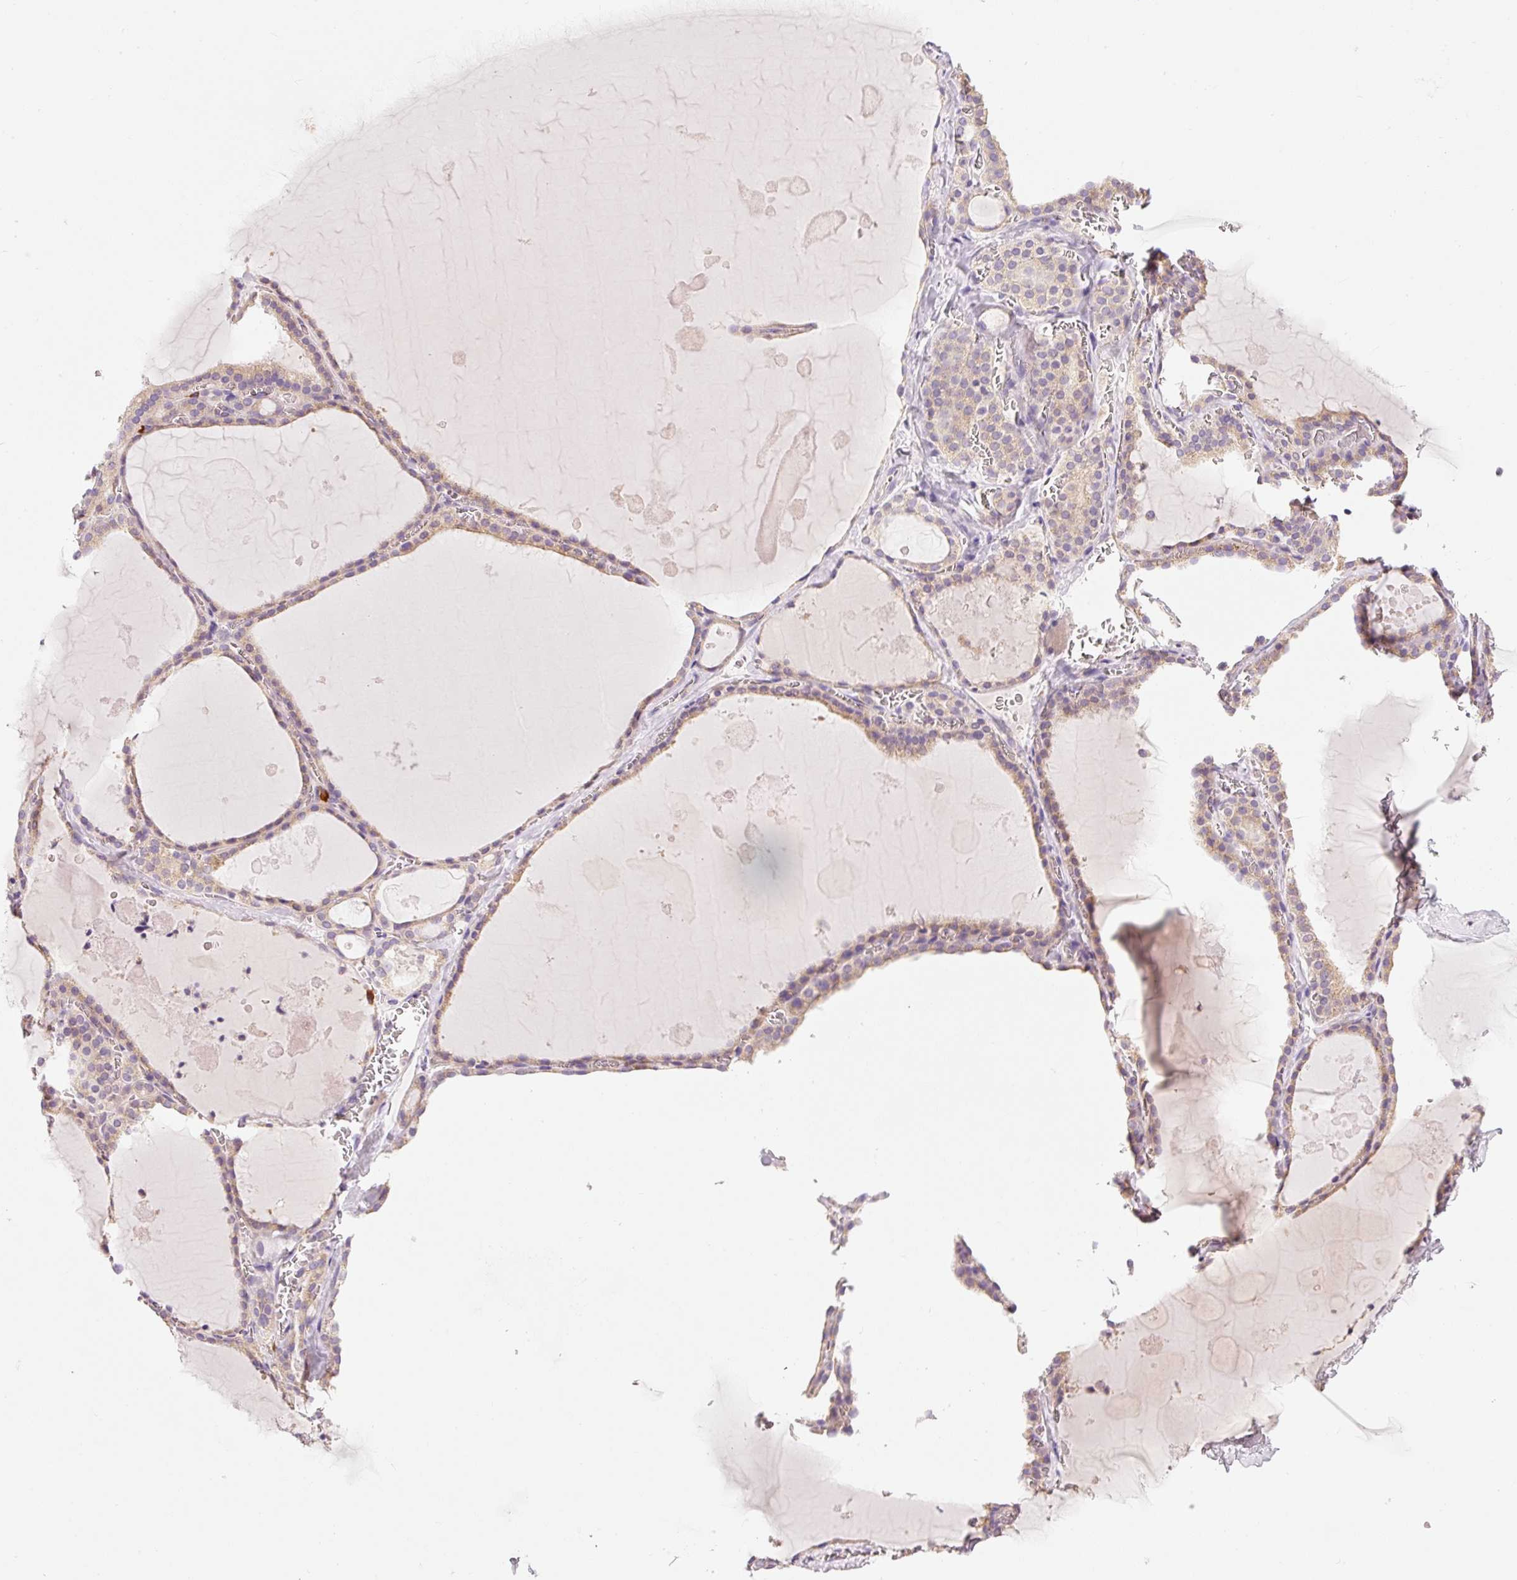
{"staining": {"intensity": "weak", "quantity": ">75%", "location": "cytoplasmic/membranous"}, "tissue": "thyroid gland", "cell_type": "Glandular cells", "image_type": "normal", "snomed": [{"axis": "morphology", "description": "Normal tissue, NOS"}, {"axis": "topography", "description": "Thyroid gland"}], "caption": "Weak cytoplasmic/membranous expression is appreciated in about >75% of glandular cells in benign thyroid gland.", "gene": "PNPLA5", "patient": {"sex": "male", "age": 56}}